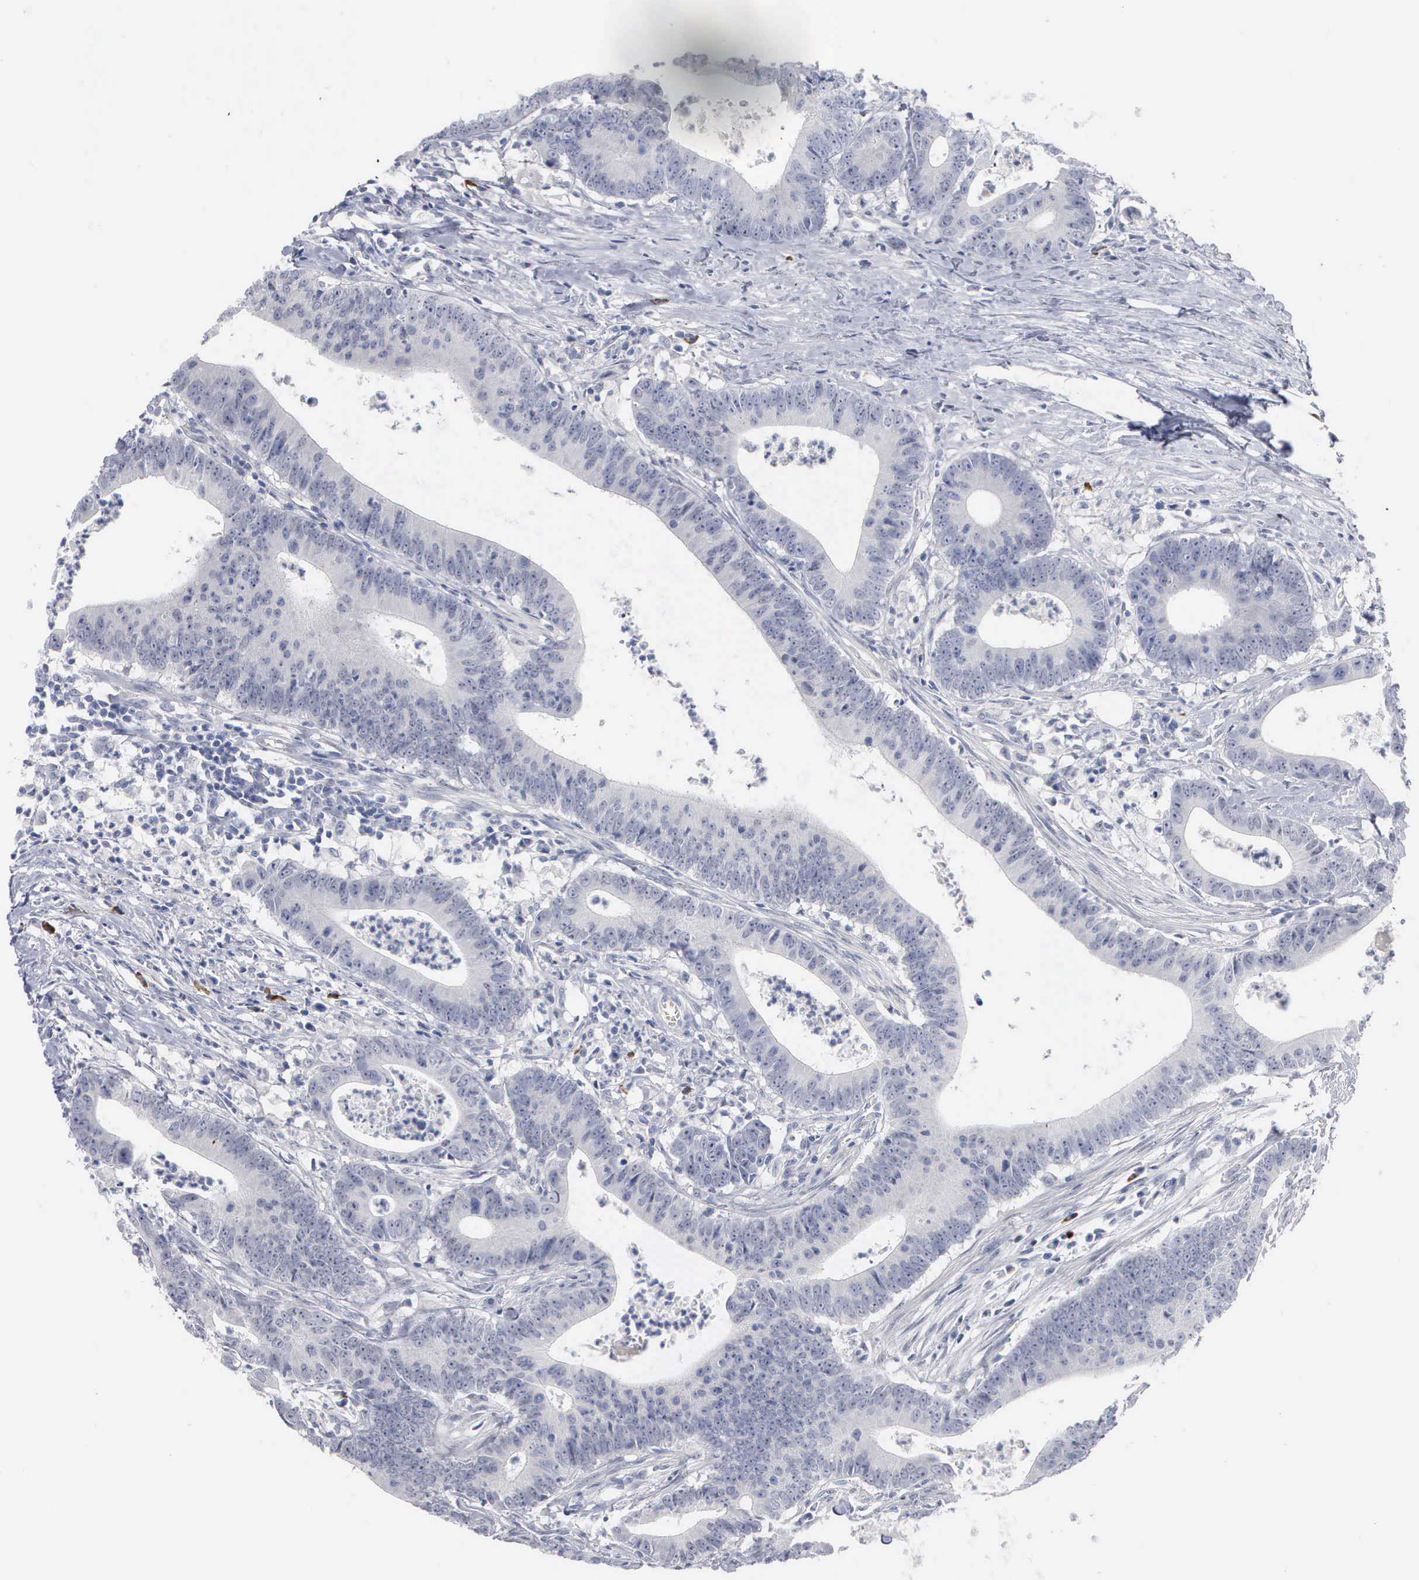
{"staining": {"intensity": "negative", "quantity": "none", "location": "none"}, "tissue": "colorectal cancer", "cell_type": "Tumor cells", "image_type": "cancer", "snomed": [{"axis": "morphology", "description": "Adenocarcinoma, NOS"}, {"axis": "topography", "description": "Colon"}], "caption": "IHC micrograph of neoplastic tissue: human colorectal cancer (adenocarcinoma) stained with DAB (3,3'-diaminobenzidine) exhibits no significant protein positivity in tumor cells.", "gene": "ASPHD2", "patient": {"sex": "male", "age": 55}}